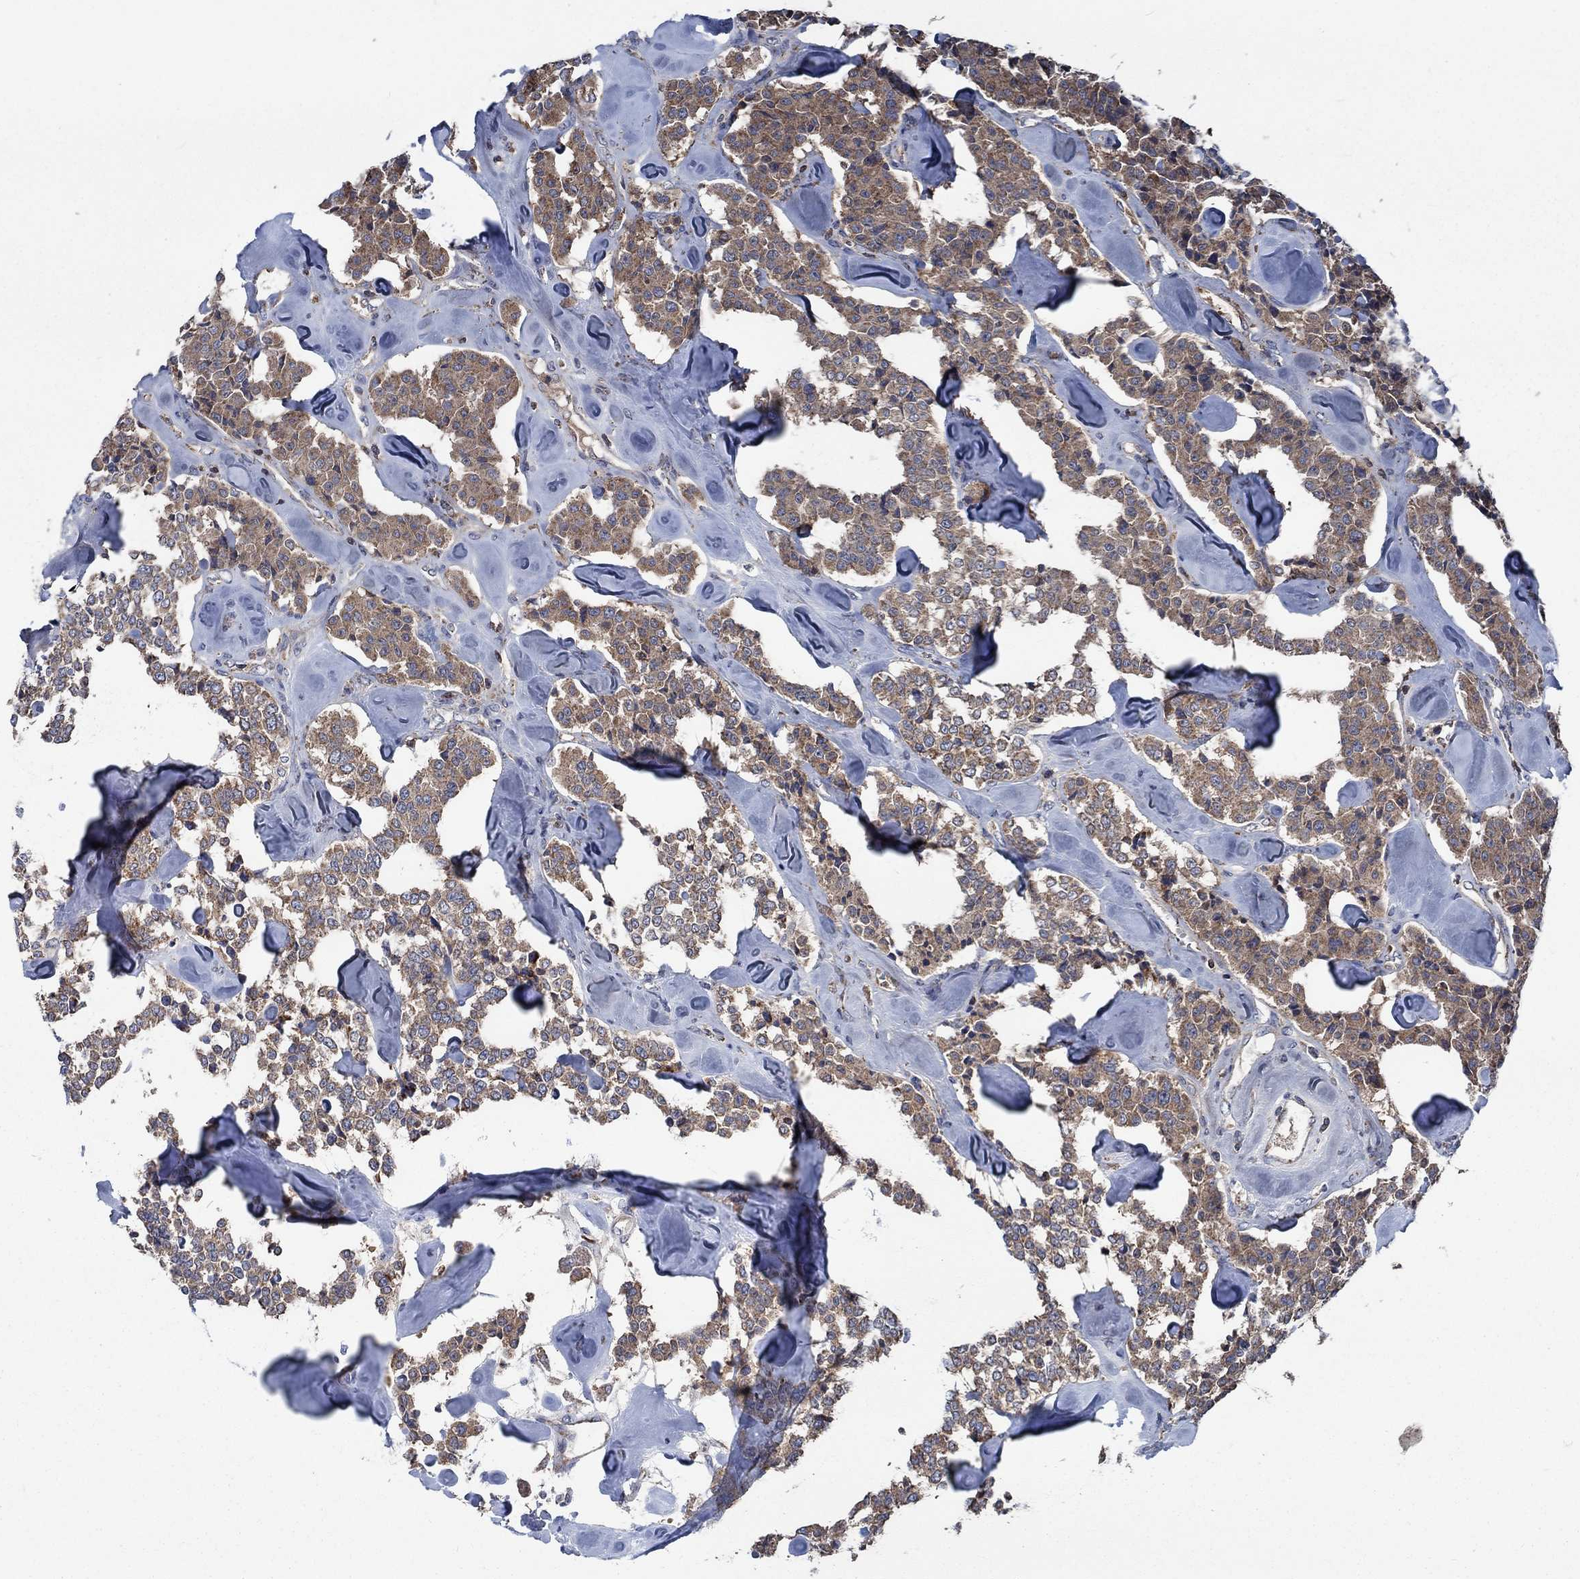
{"staining": {"intensity": "moderate", "quantity": ">75%", "location": "cytoplasmic/membranous"}, "tissue": "carcinoid", "cell_type": "Tumor cells", "image_type": "cancer", "snomed": [{"axis": "morphology", "description": "Carcinoid, malignant, NOS"}, {"axis": "topography", "description": "Pancreas"}], "caption": "About >75% of tumor cells in human carcinoid exhibit moderate cytoplasmic/membranous protein positivity as visualized by brown immunohistochemical staining.", "gene": "STXBP6", "patient": {"sex": "male", "age": 41}}